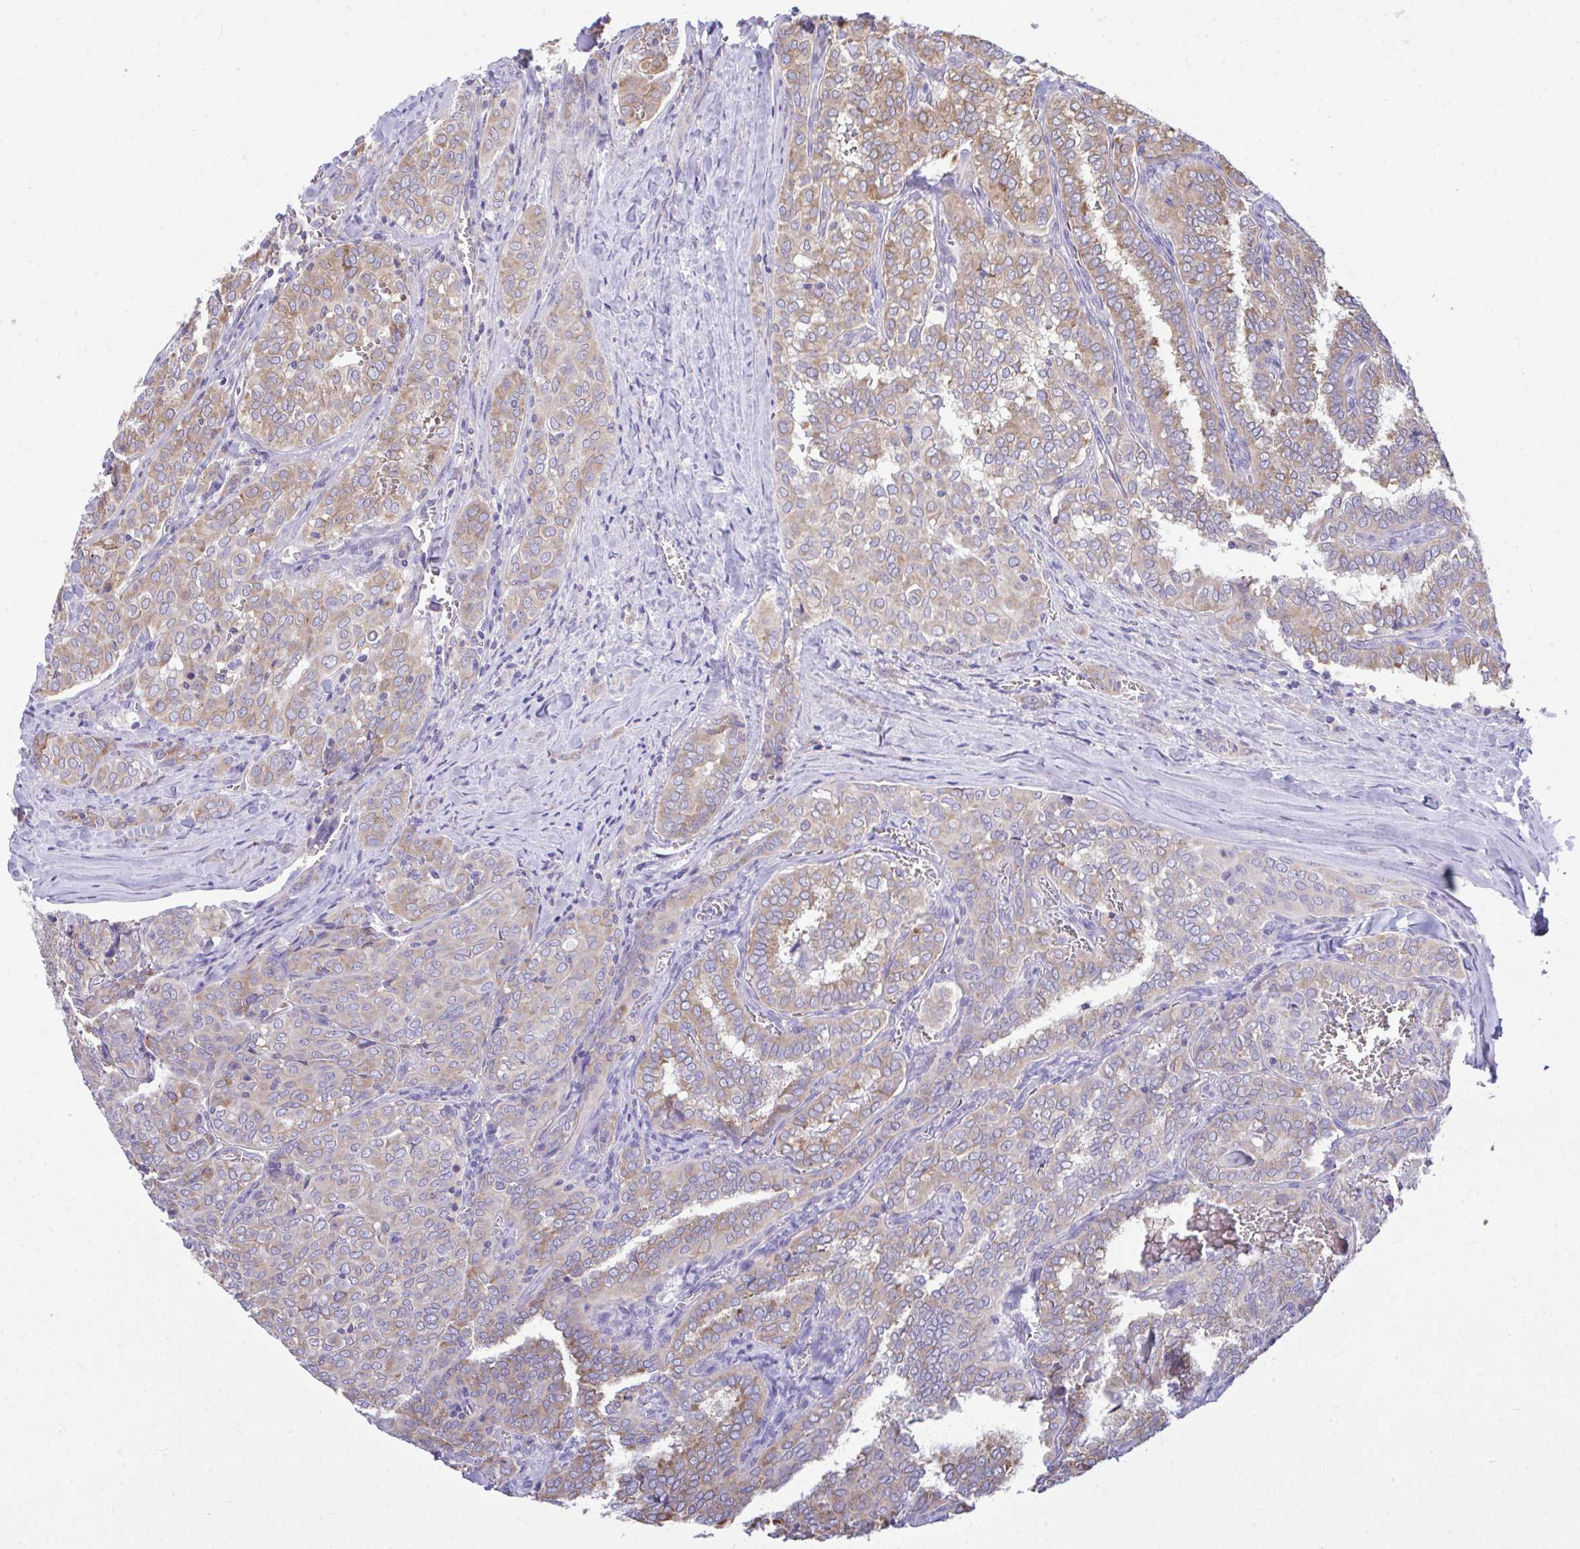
{"staining": {"intensity": "moderate", "quantity": "25%-75%", "location": "cytoplasmic/membranous"}, "tissue": "thyroid cancer", "cell_type": "Tumor cells", "image_type": "cancer", "snomed": [{"axis": "morphology", "description": "Papillary adenocarcinoma, NOS"}, {"axis": "topography", "description": "Thyroid gland"}], "caption": "Papillary adenocarcinoma (thyroid) stained with a brown dye shows moderate cytoplasmic/membranous positive staining in about 25%-75% of tumor cells.", "gene": "PIGK", "patient": {"sex": "female", "age": 30}}